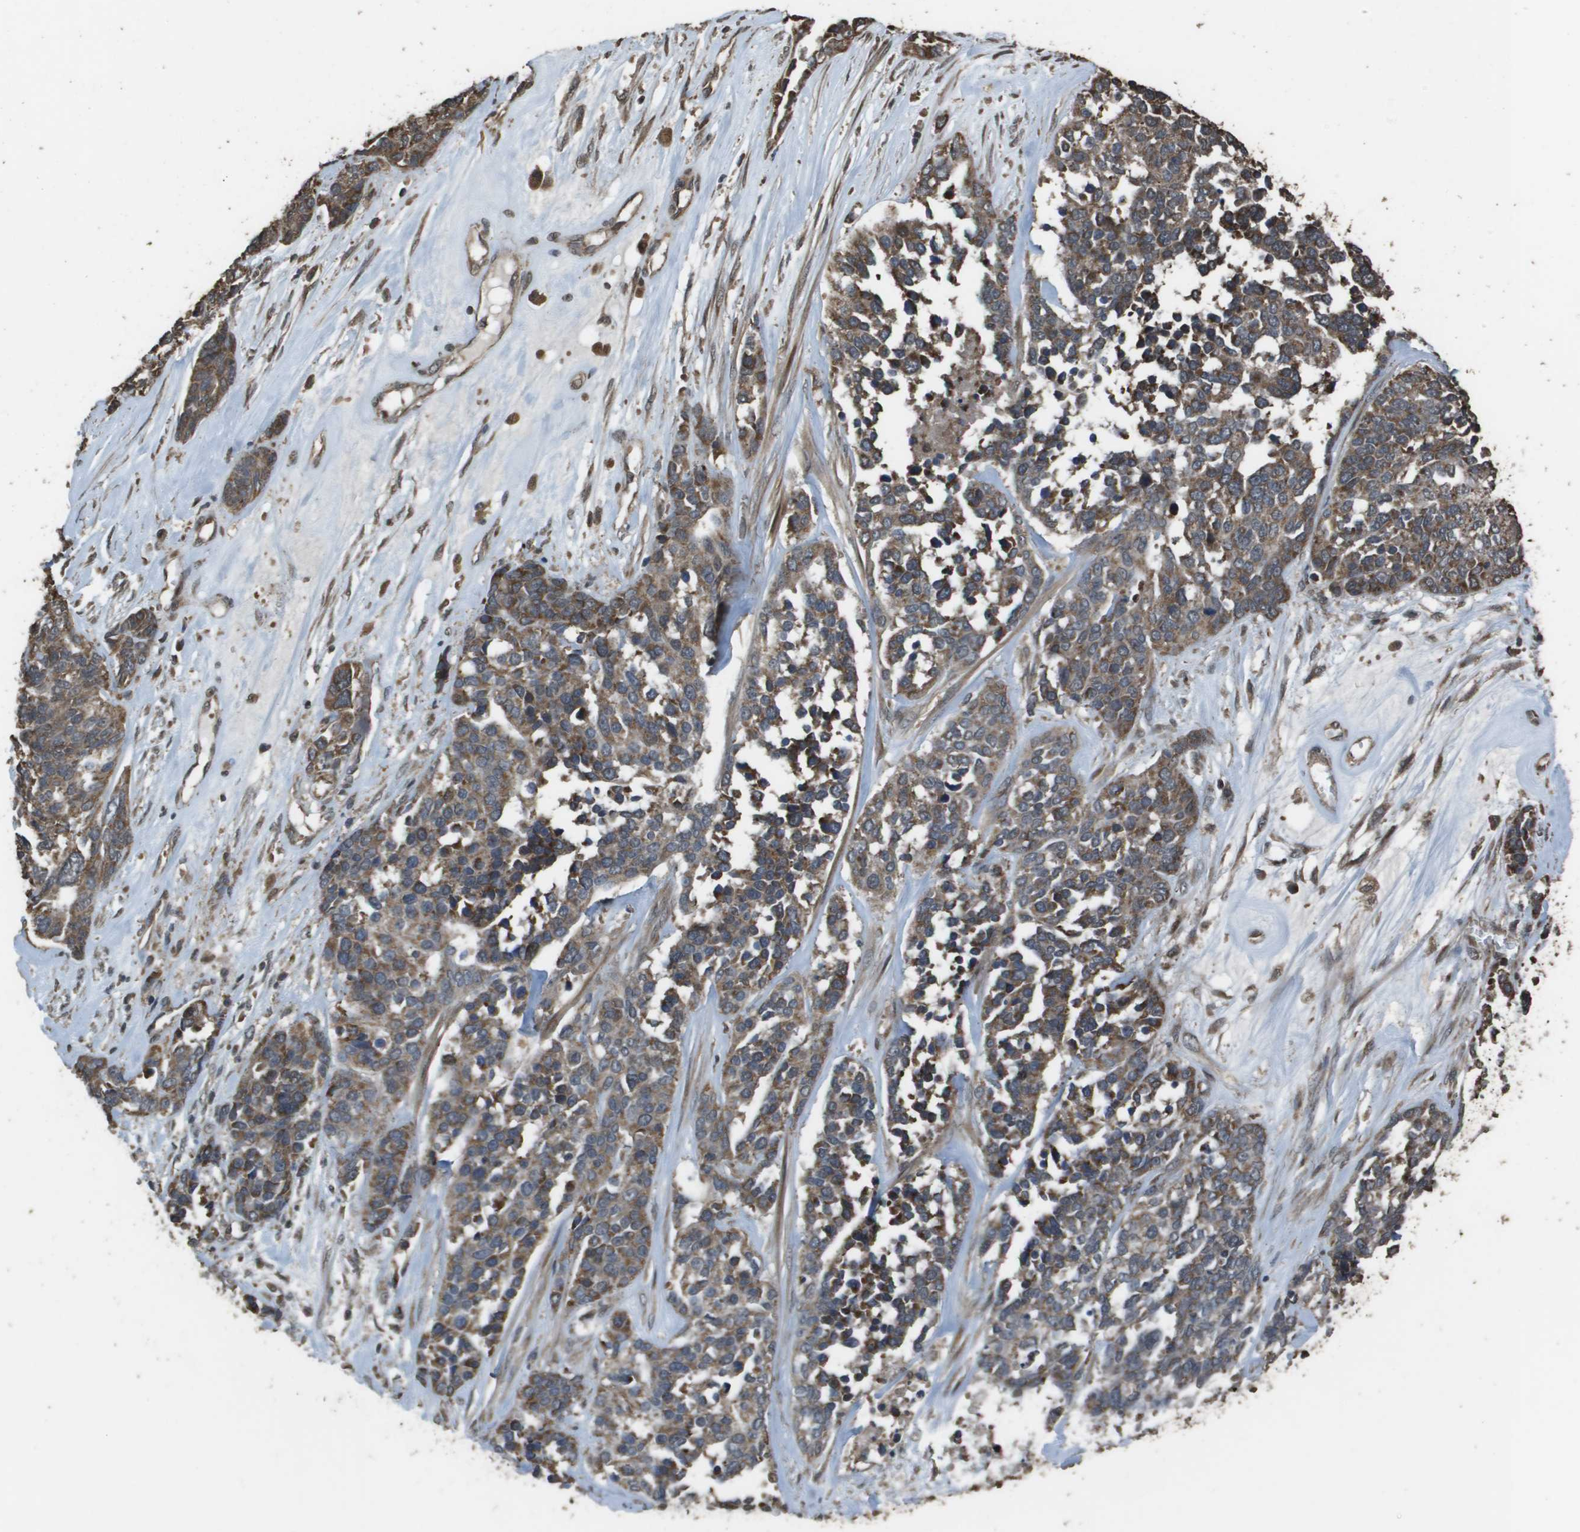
{"staining": {"intensity": "moderate", "quantity": ">75%", "location": "cytoplasmic/membranous"}, "tissue": "ovarian cancer", "cell_type": "Tumor cells", "image_type": "cancer", "snomed": [{"axis": "morphology", "description": "Cystadenocarcinoma, serous, NOS"}, {"axis": "topography", "description": "Ovary"}], "caption": "Immunohistochemistry histopathology image of human ovarian cancer (serous cystadenocarcinoma) stained for a protein (brown), which displays medium levels of moderate cytoplasmic/membranous positivity in about >75% of tumor cells.", "gene": "FIG4", "patient": {"sex": "female", "age": 44}}